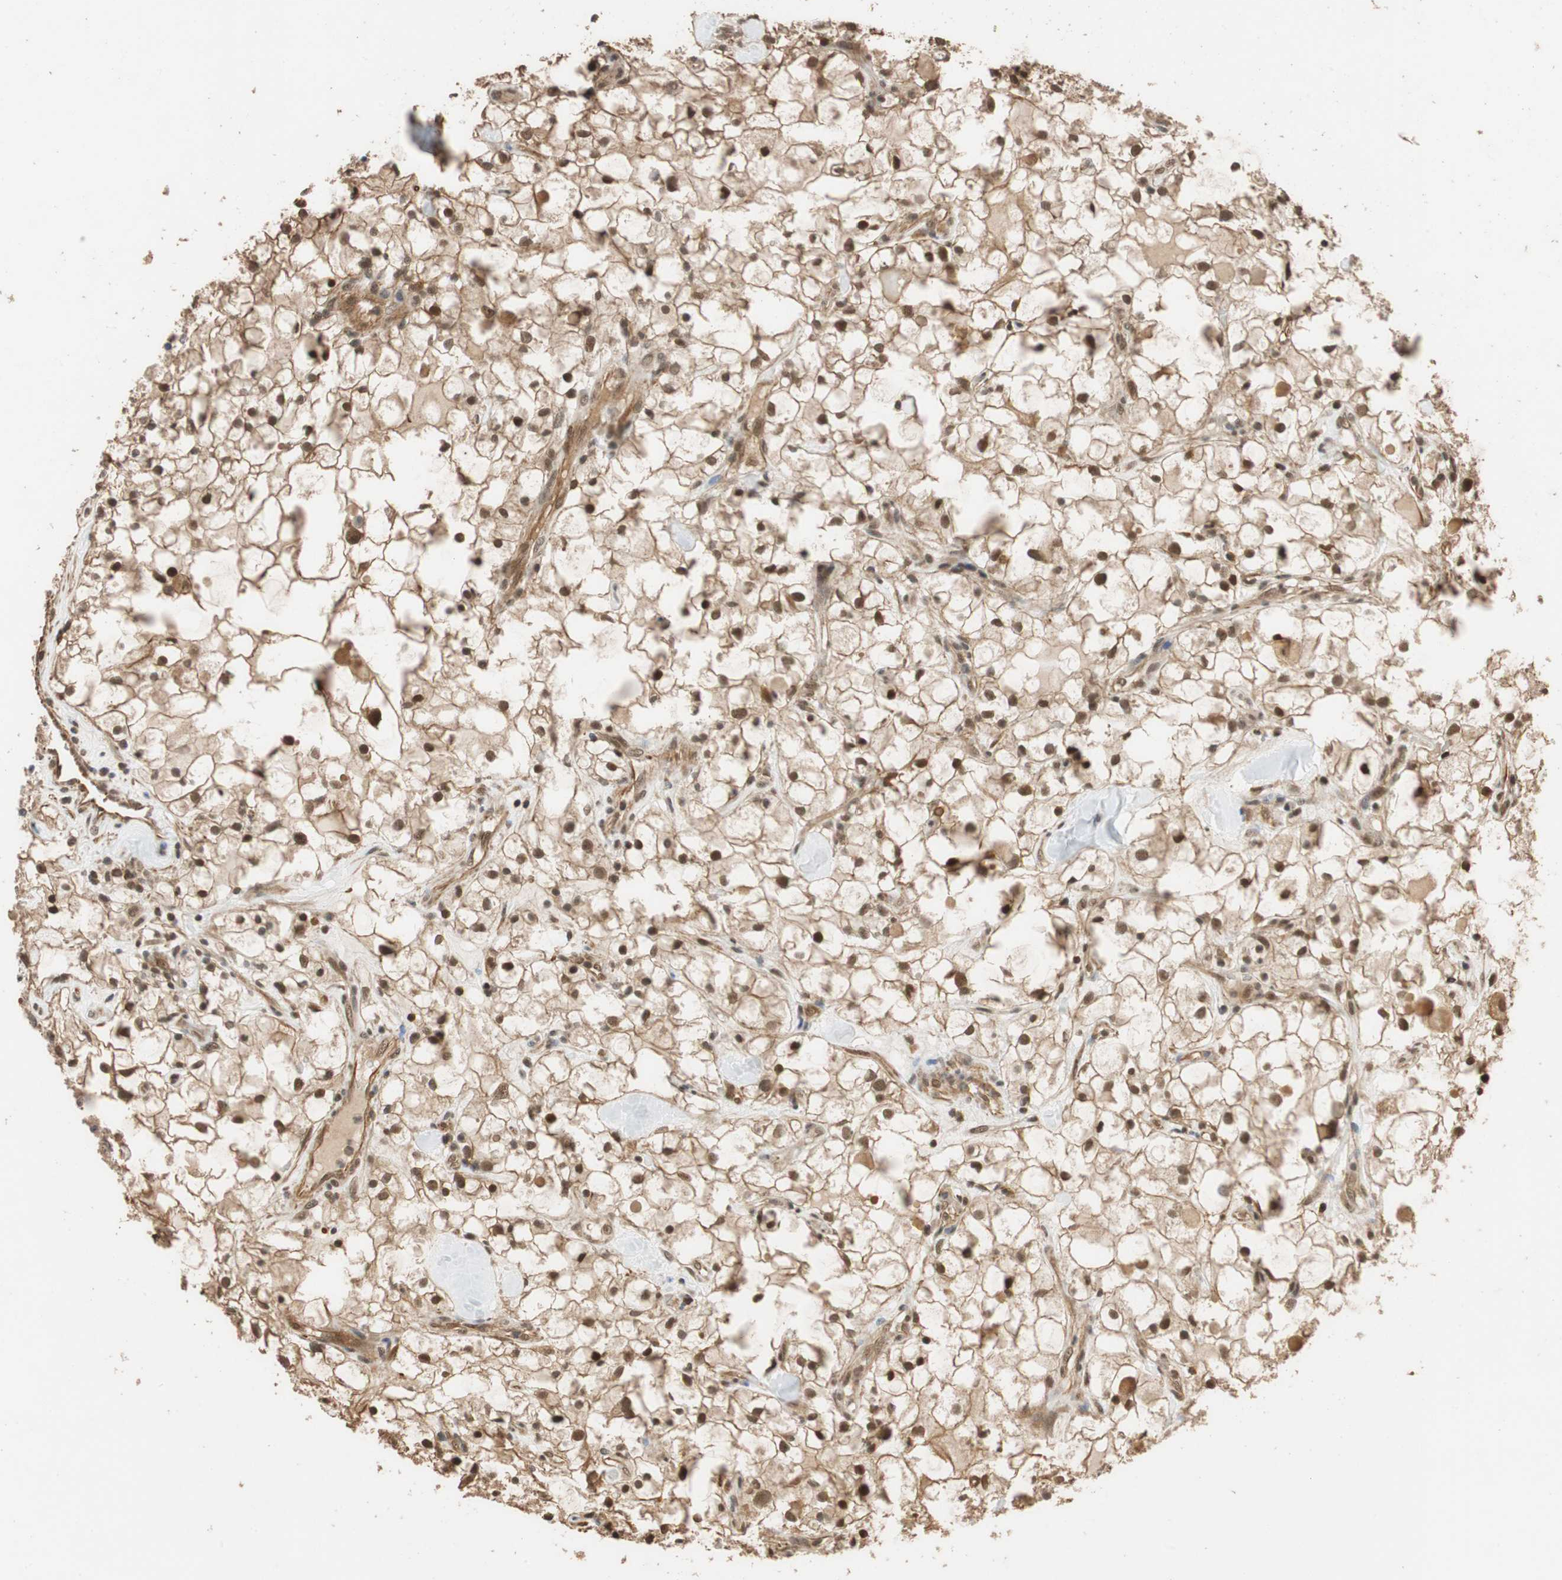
{"staining": {"intensity": "strong", "quantity": ">75%", "location": "cytoplasmic/membranous,nuclear"}, "tissue": "renal cancer", "cell_type": "Tumor cells", "image_type": "cancer", "snomed": [{"axis": "morphology", "description": "Adenocarcinoma, NOS"}, {"axis": "topography", "description": "Kidney"}], "caption": "Renal cancer (adenocarcinoma) stained with a brown dye shows strong cytoplasmic/membranous and nuclear positive expression in approximately >75% of tumor cells.", "gene": "CDC5L", "patient": {"sex": "female", "age": 60}}